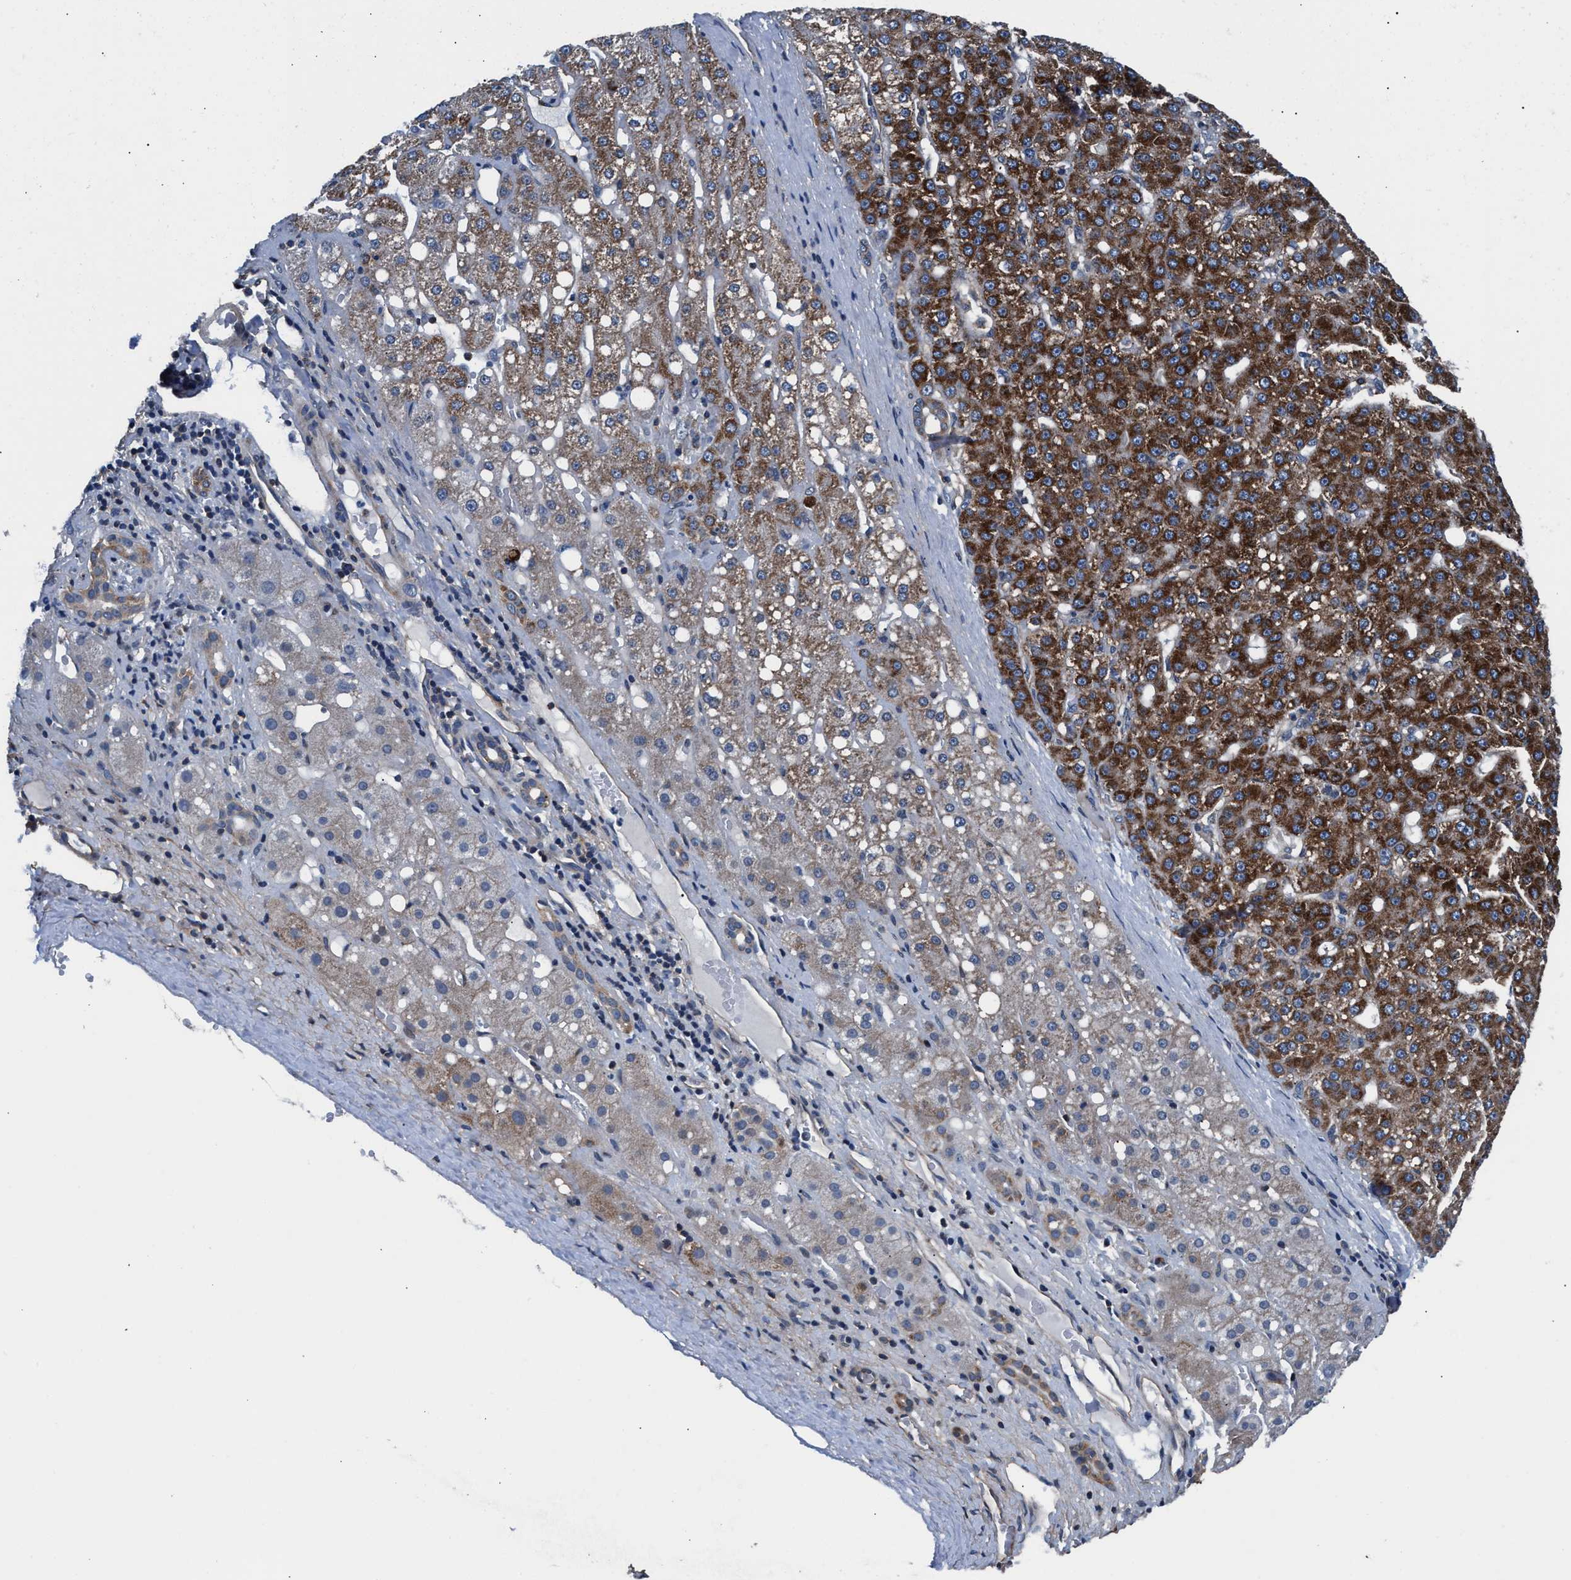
{"staining": {"intensity": "strong", "quantity": "25%-75%", "location": "cytoplasmic/membranous"}, "tissue": "liver cancer", "cell_type": "Tumor cells", "image_type": "cancer", "snomed": [{"axis": "morphology", "description": "Carcinoma, Hepatocellular, NOS"}, {"axis": "topography", "description": "Liver"}], "caption": "A high amount of strong cytoplasmic/membranous positivity is present in approximately 25%-75% of tumor cells in liver hepatocellular carcinoma tissue.", "gene": "NKTR", "patient": {"sex": "male", "age": 67}}